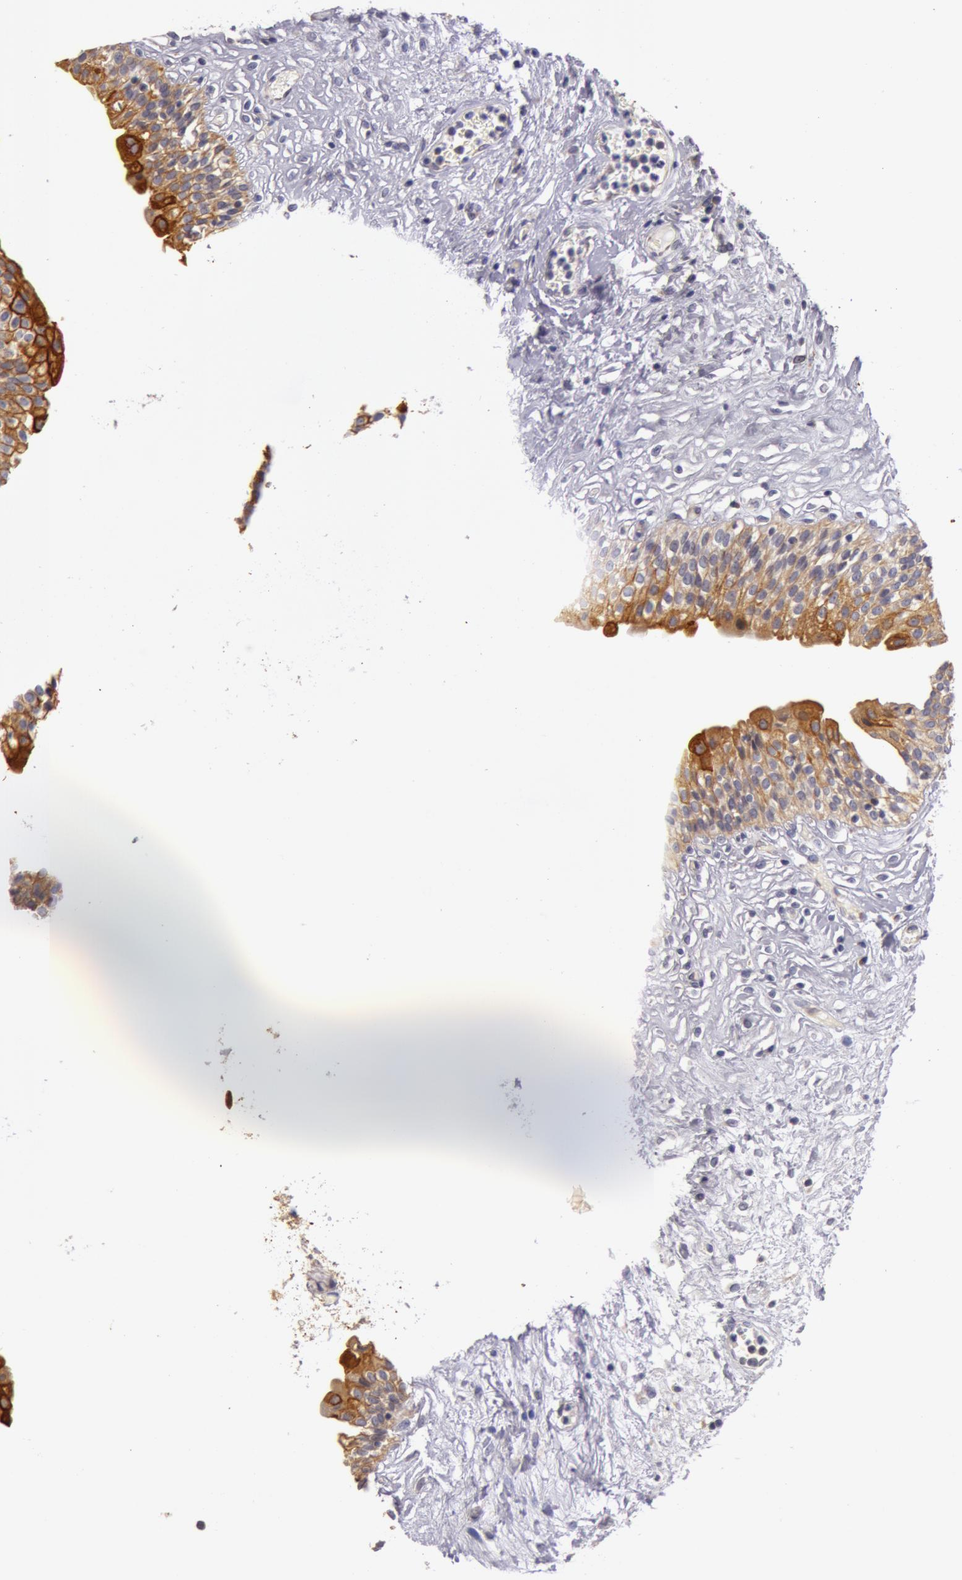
{"staining": {"intensity": "strong", "quantity": ">75%", "location": "cytoplasmic/membranous"}, "tissue": "urinary bladder", "cell_type": "Urothelial cells", "image_type": "normal", "snomed": [{"axis": "morphology", "description": "Adenocarcinoma, NOS"}, {"axis": "topography", "description": "Urinary bladder"}], "caption": "Immunohistochemical staining of unremarkable human urinary bladder reveals strong cytoplasmic/membranous protein expression in approximately >75% of urothelial cells. The staining is performed using DAB (3,3'-diaminobenzidine) brown chromogen to label protein expression. The nuclei are counter-stained blue using hematoxylin.", "gene": "KRT18", "patient": {"sex": "male", "age": 61}}